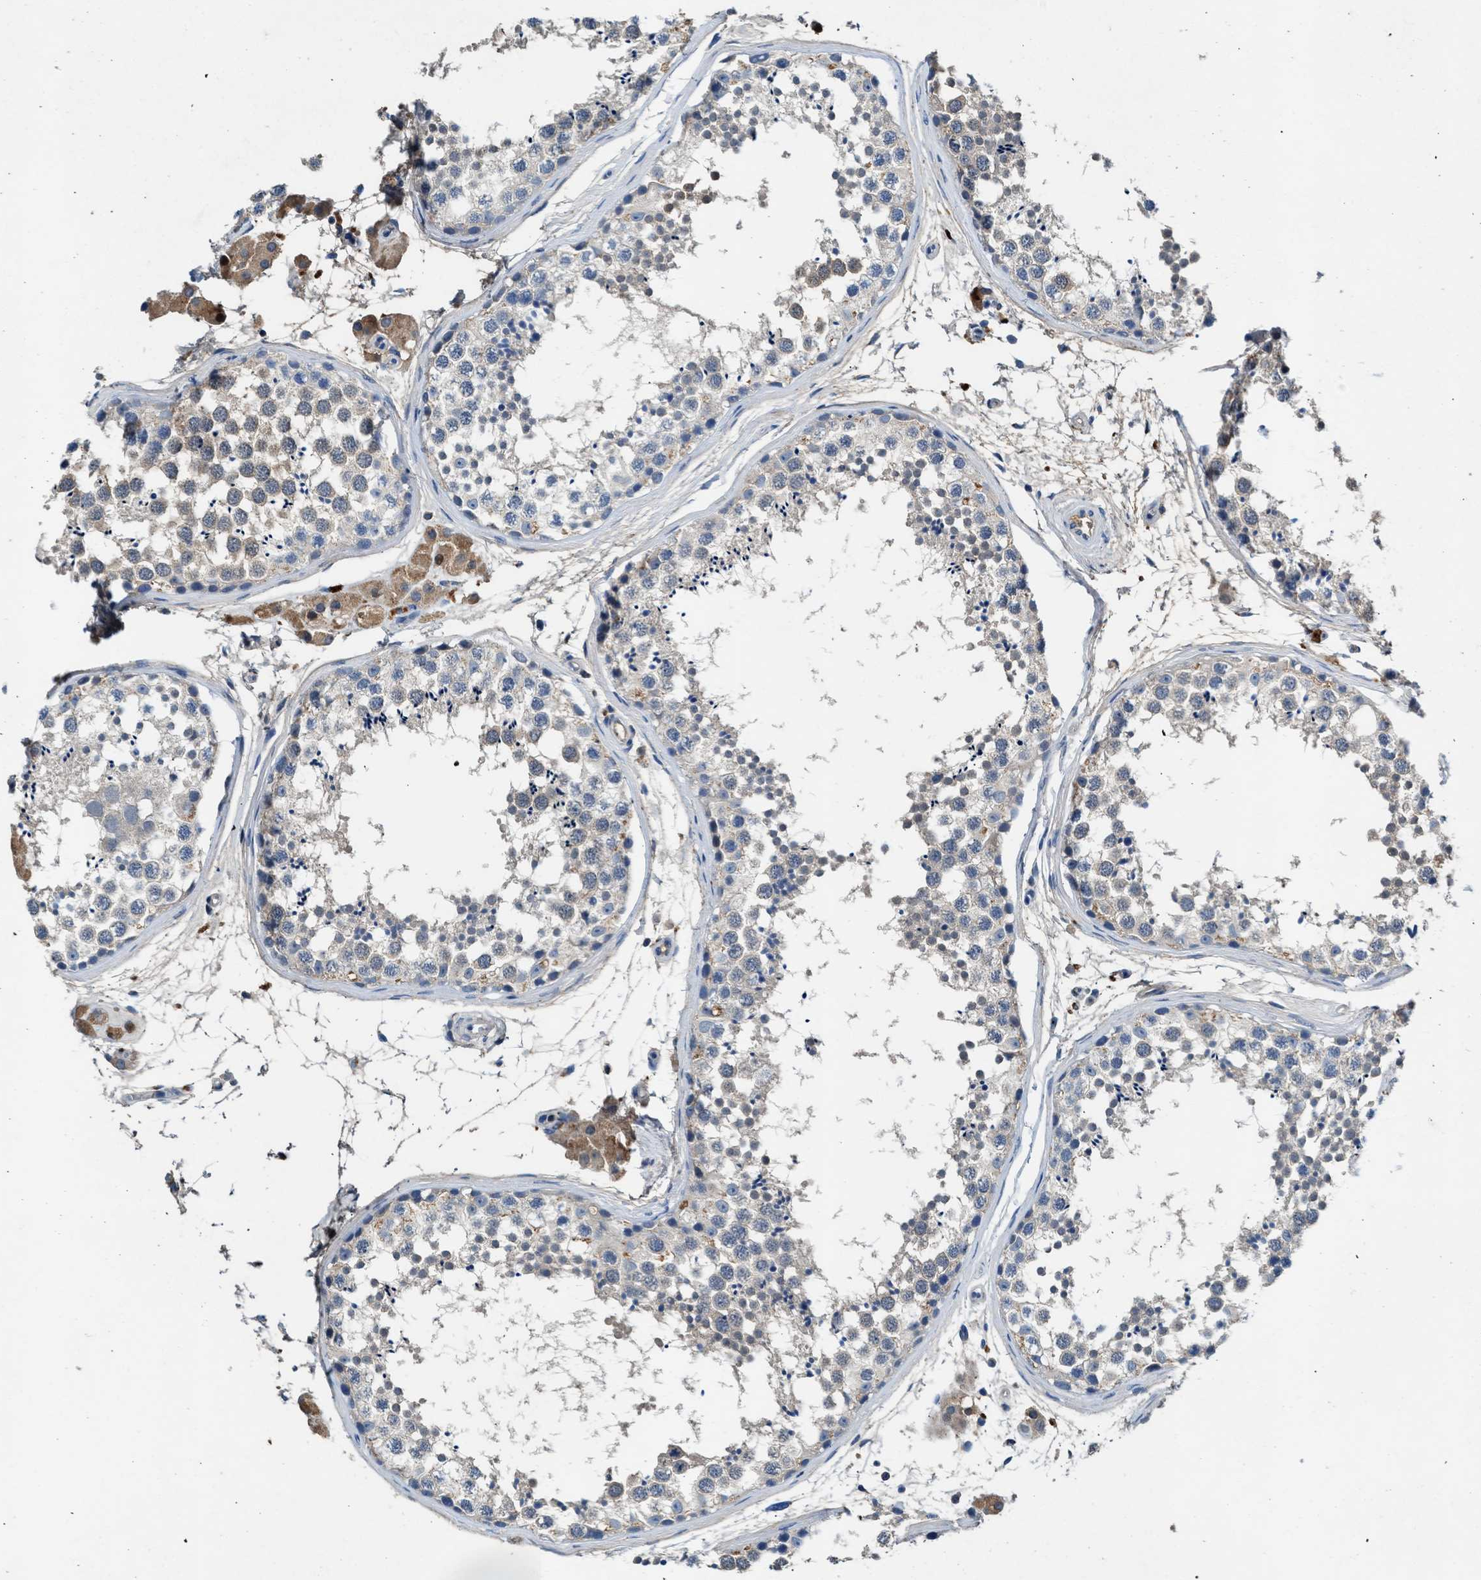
{"staining": {"intensity": "weak", "quantity": "<25%", "location": "cytoplasmic/membranous"}, "tissue": "testis", "cell_type": "Cells in seminiferous ducts", "image_type": "normal", "snomed": [{"axis": "morphology", "description": "Normal tissue, NOS"}, {"axis": "topography", "description": "Testis"}], "caption": "IHC photomicrograph of benign testis: testis stained with DAB (3,3'-diaminobenzidine) exhibits no significant protein positivity in cells in seminiferous ducts.", "gene": "RWDD2B", "patient": {"sex": "male", "age": 56}}